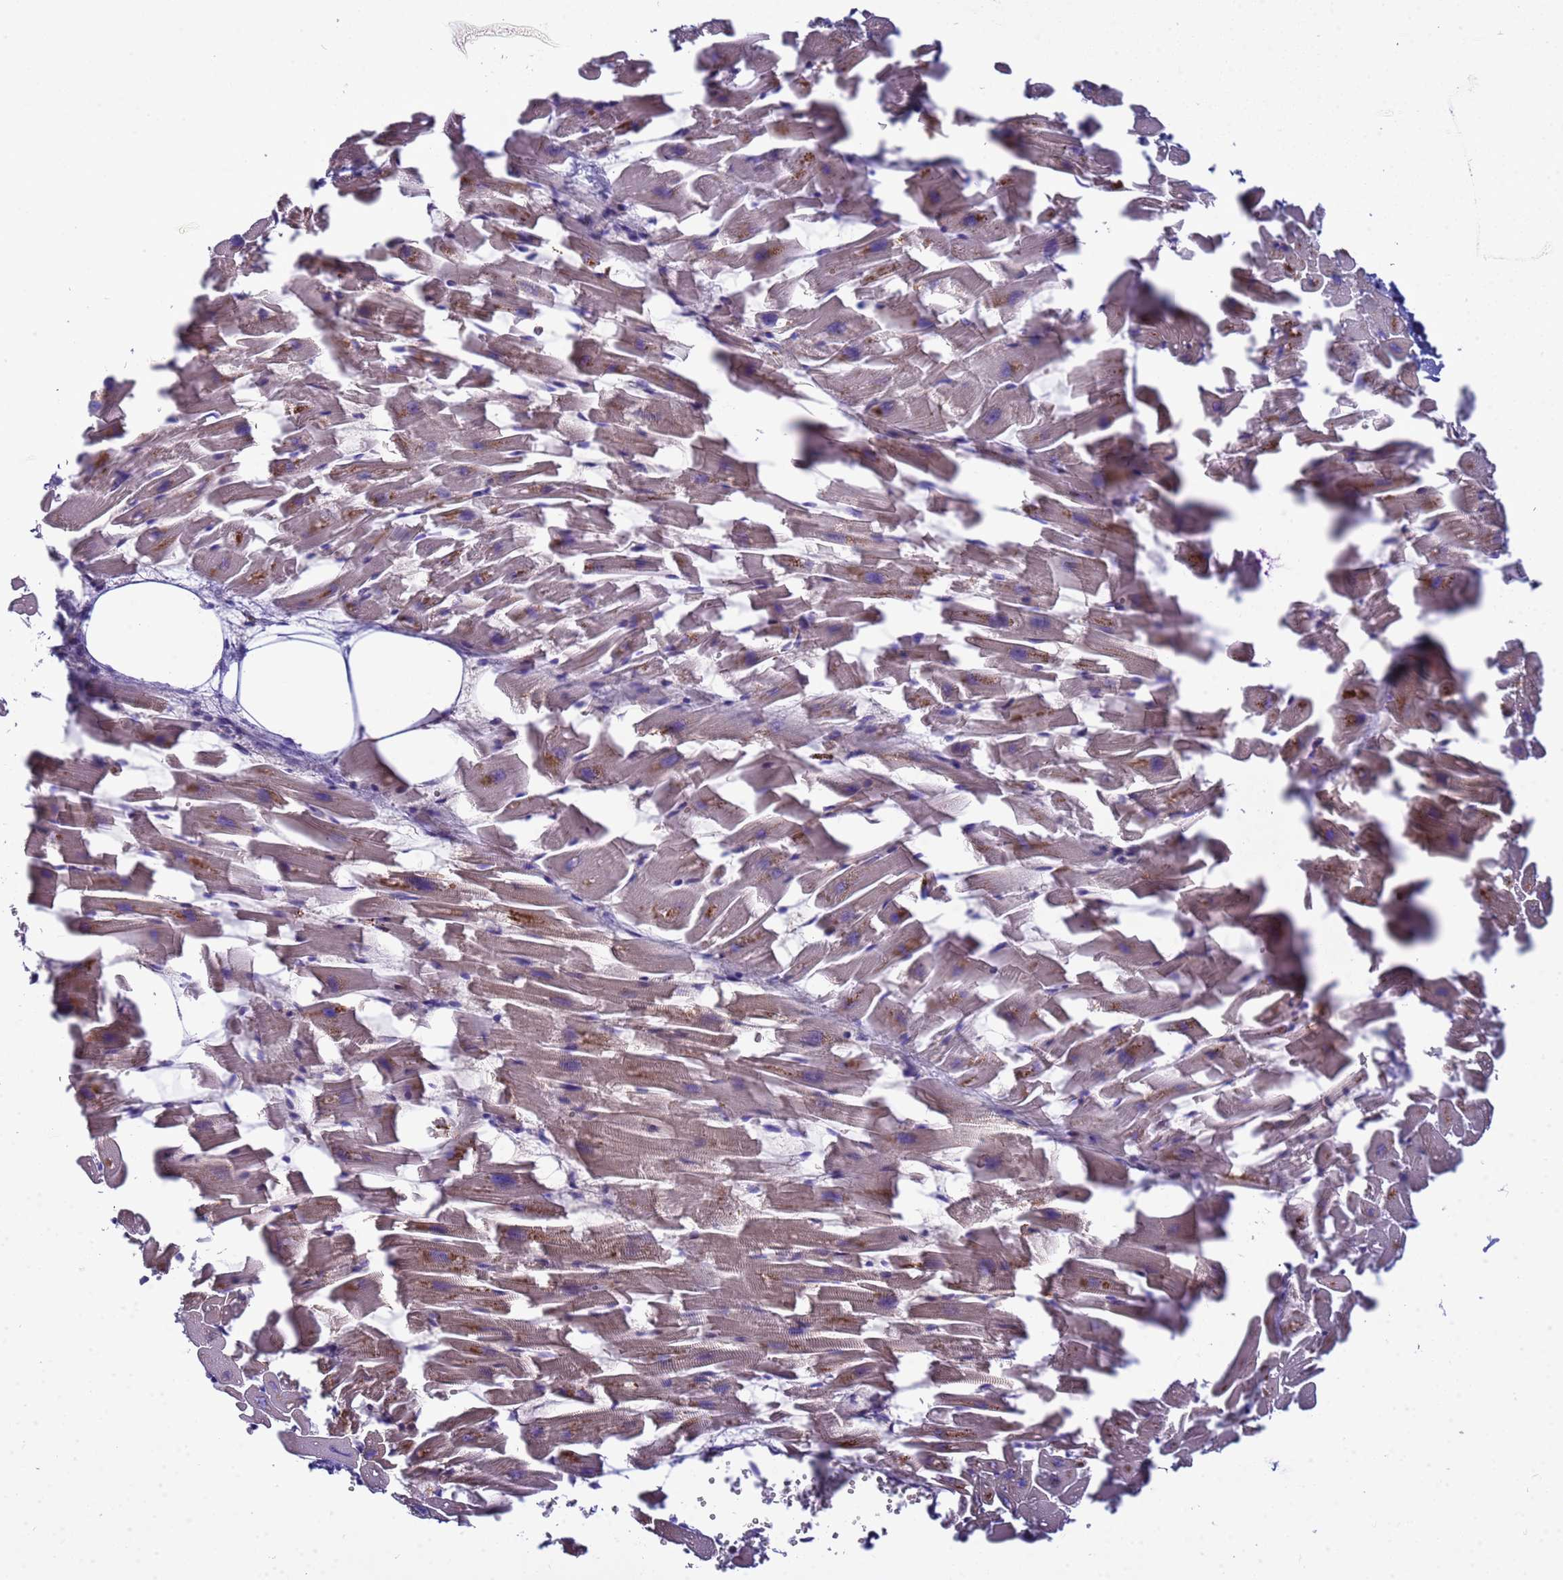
{"staining": {"intensity": "moderate", "quantity": ">75%", "location": "cytoplasmic/membranous"}, "tissue": "heart muscle", "cell_type": "Cardiomyocytes", "image_type": "normal", "snomed": [{"axis": "morphology", "description": "Normal tissue, NOS"}, {"axis": "topography", "description": "Heart"}], "caption": "Immunohistochemical staining of normal human heart muscle displays medium levels of moderate cytoplasmic/membranous positivity in approximately >75% of cardiomyocytes.", "gene": "ELMOD2", "patient": {"sex": "female", "age": 64}}